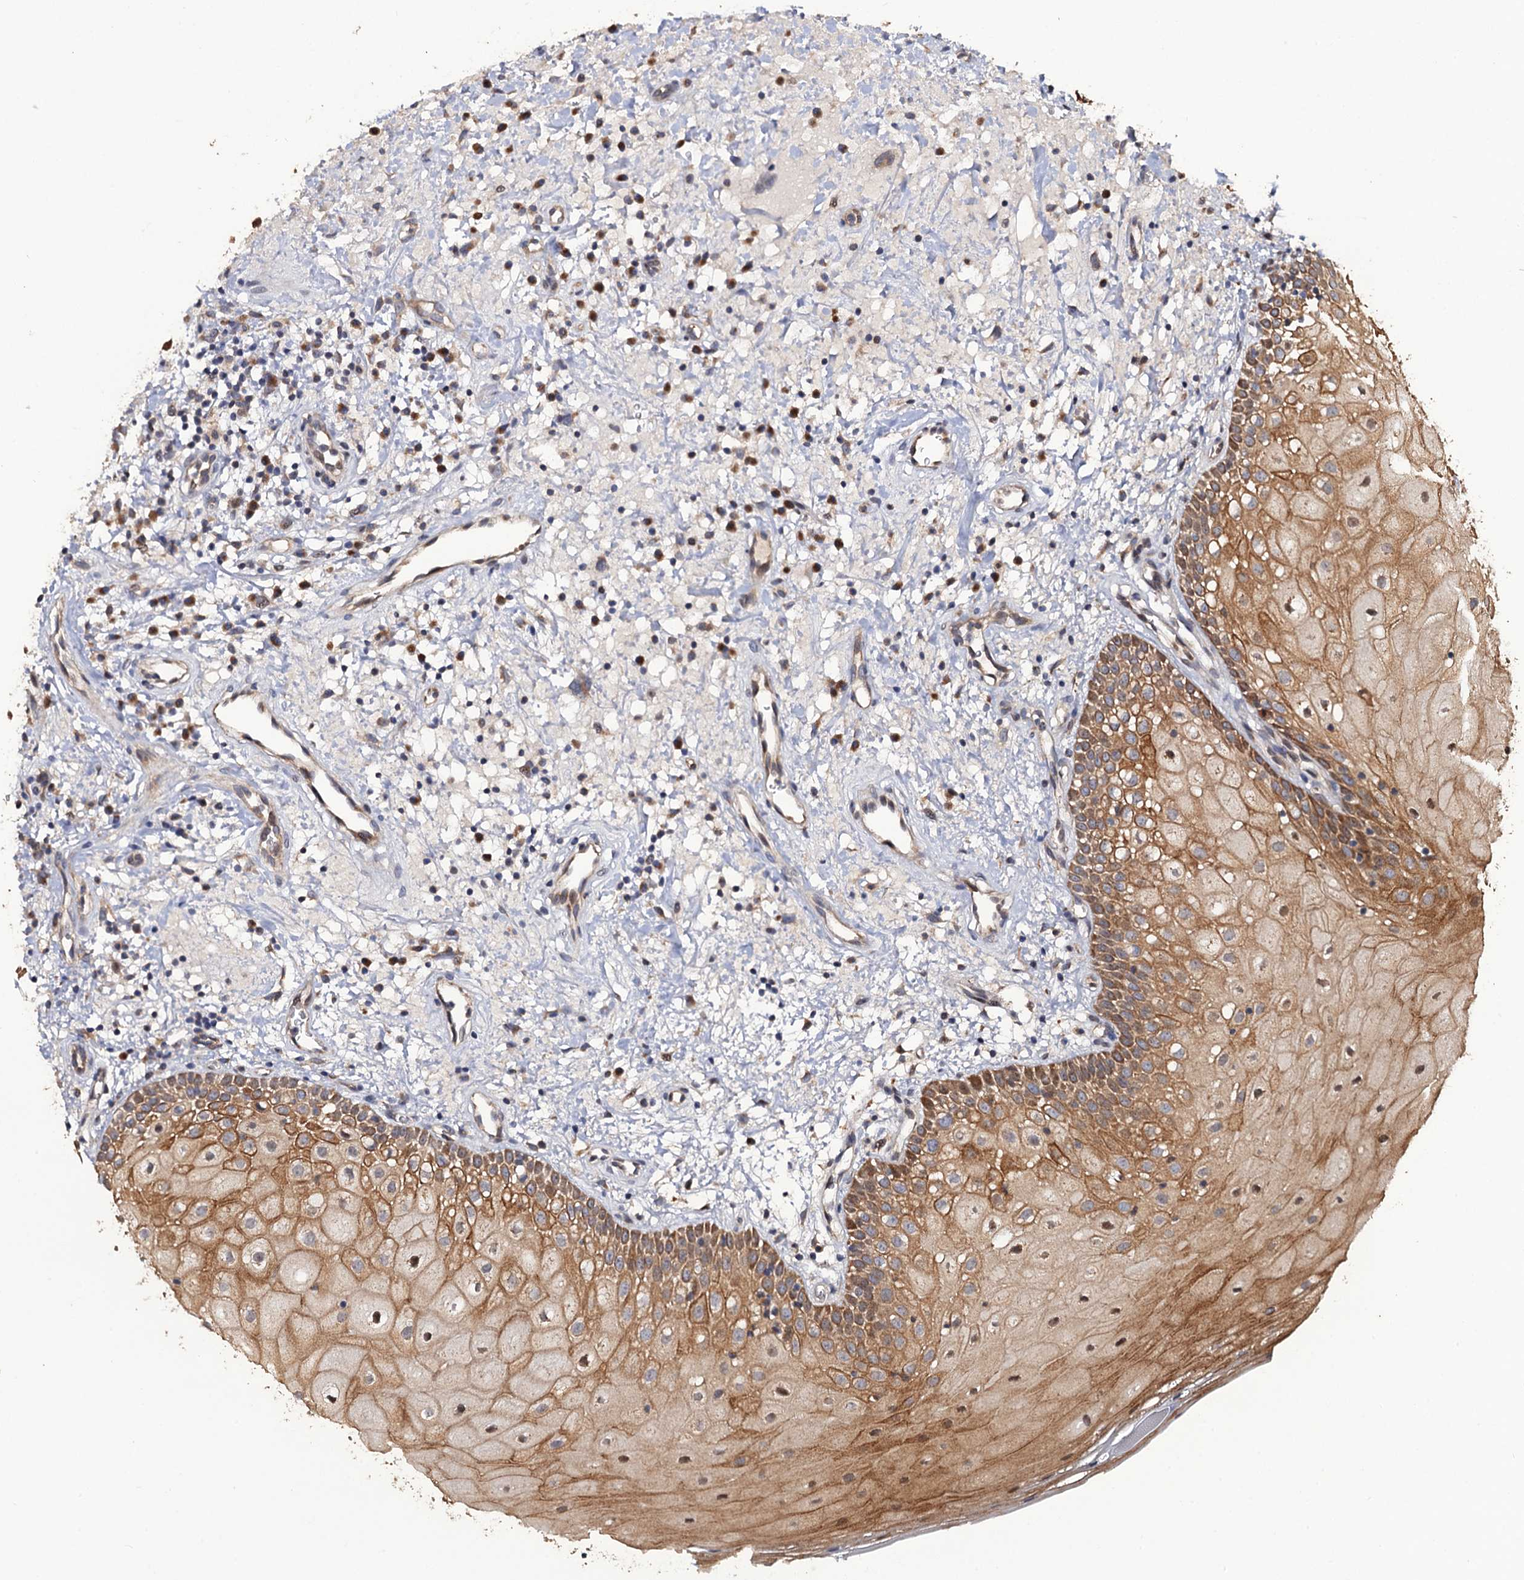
{"staining": {"intensity": "moderate", "quantity": ">75%", "location": "cytoplasmic/membranous,nuclear"}, "tissue": "oral mucosa", "cell_type": "Squamous epithelial cells", "image_type": "normal", "snomed": [{"axis": "morphology", "description": "Normal tissue, NOS"}, {"axis": "topography", "description": "Oral tissue"}], "caption": "Unremarkable oral mucosa reveals moderate cytoplasmic/membranous,nuclear positivity in approximately >75% of squamous epithelial cells, visualized by immunohistochemistry. (DAB (3,3'-diaminobenzidine) = brown stain, brightfield microscopy at high magnification).", "gene": "LRRC63", "patient": {"sex": "male", "age": 74}}